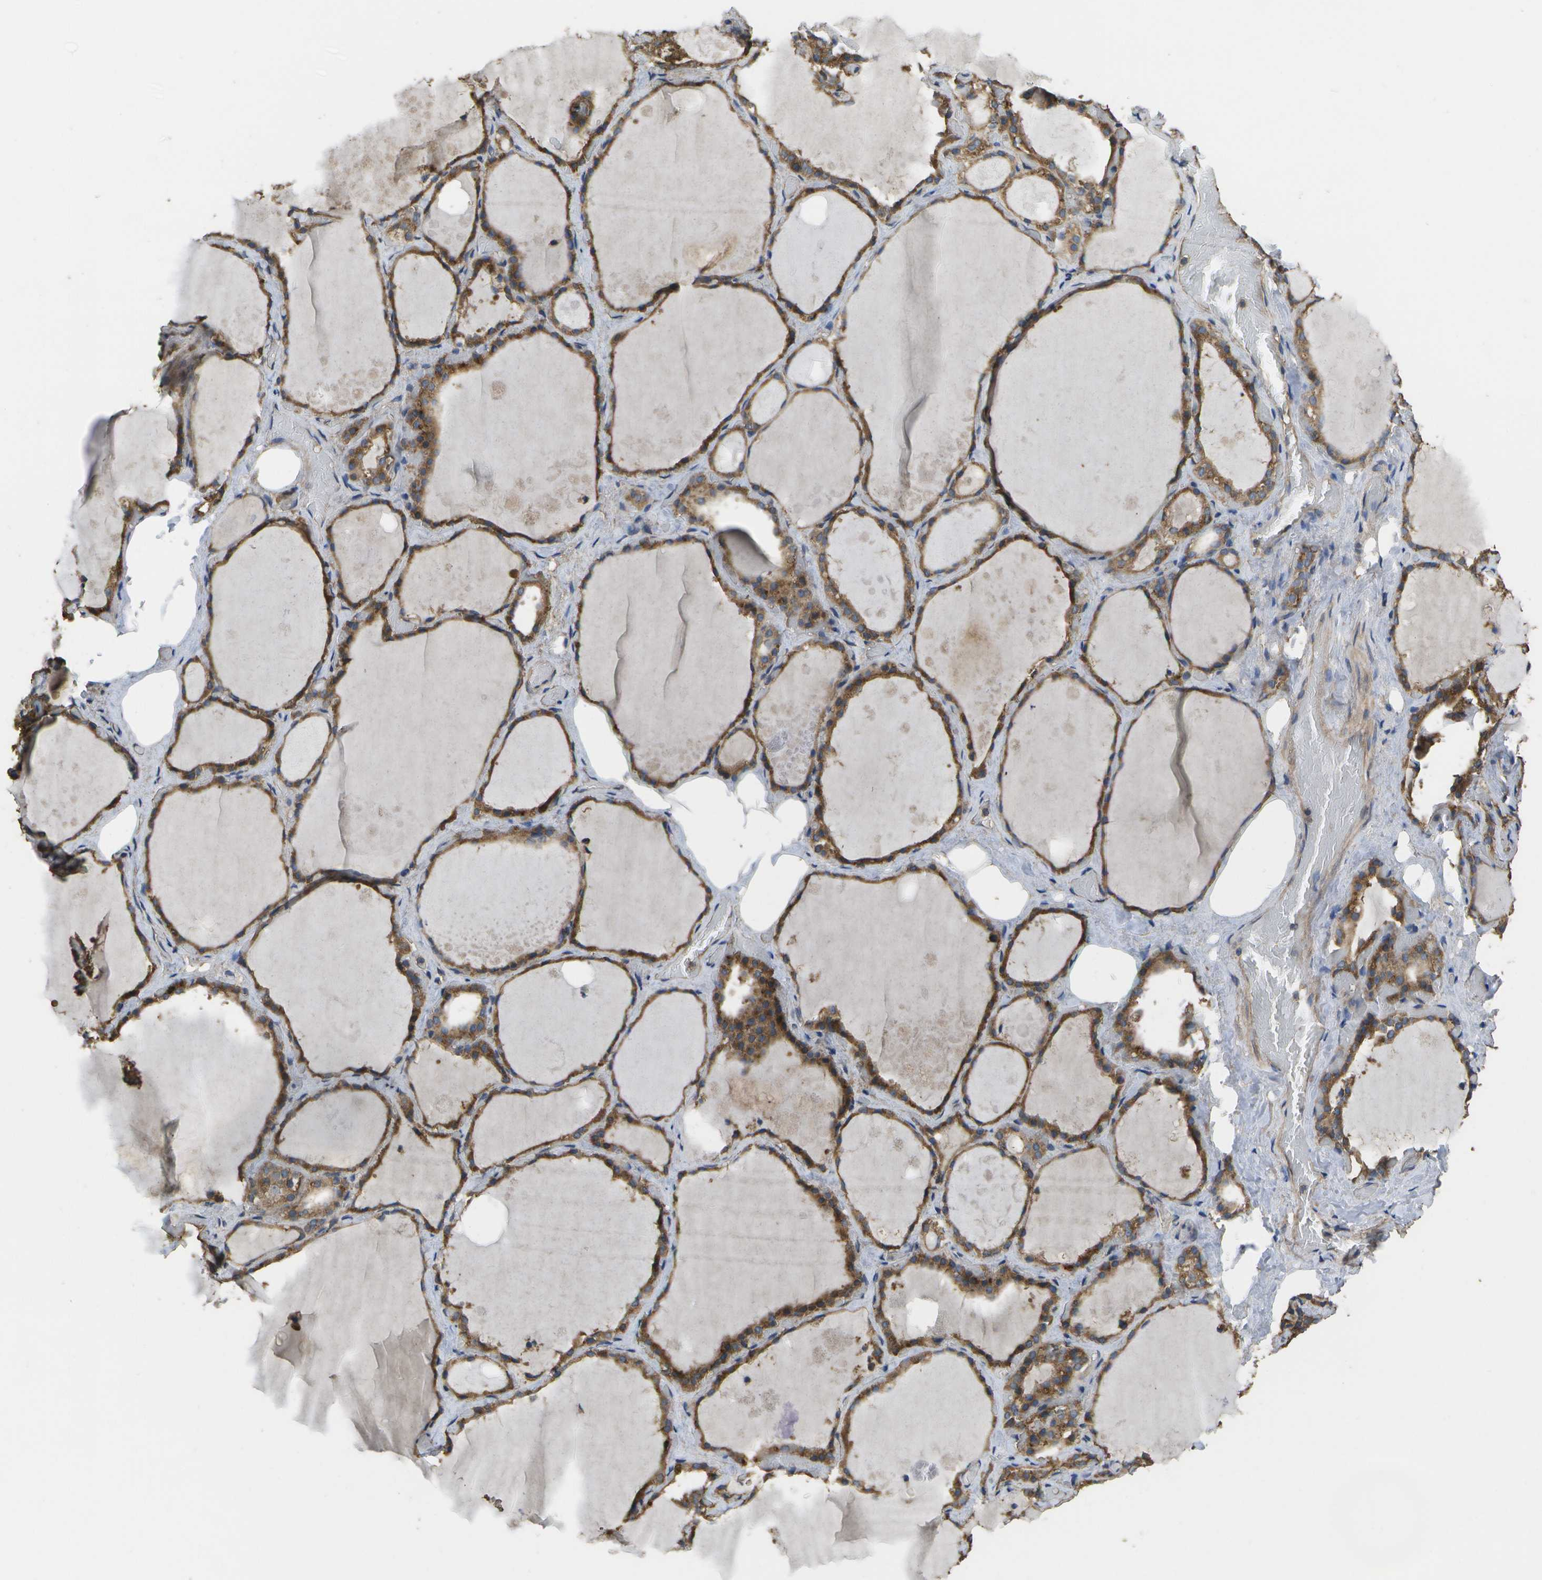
{"staining": {"intensity": "moderate", "quantity": ">75%", "location": "cytoplasmic/membranous"}, "tissue": "thyroid gland", "cell_type": "Glandular cells", "image_type": "normal", "snomed": [{"axis": "morphology", "description": "Normal tissue, NOS"}, {"axis": "topography", "description": "Thyroid gland"}], "caption": "About >75% of glandular cells in unremarkable thyroid gland reveal moderate cytoplasmic/membranous protein positivity as visualized by brown immunohistochemical staining.", "gene": "SACS", "patient": {"sex": "male", "age": 61}}